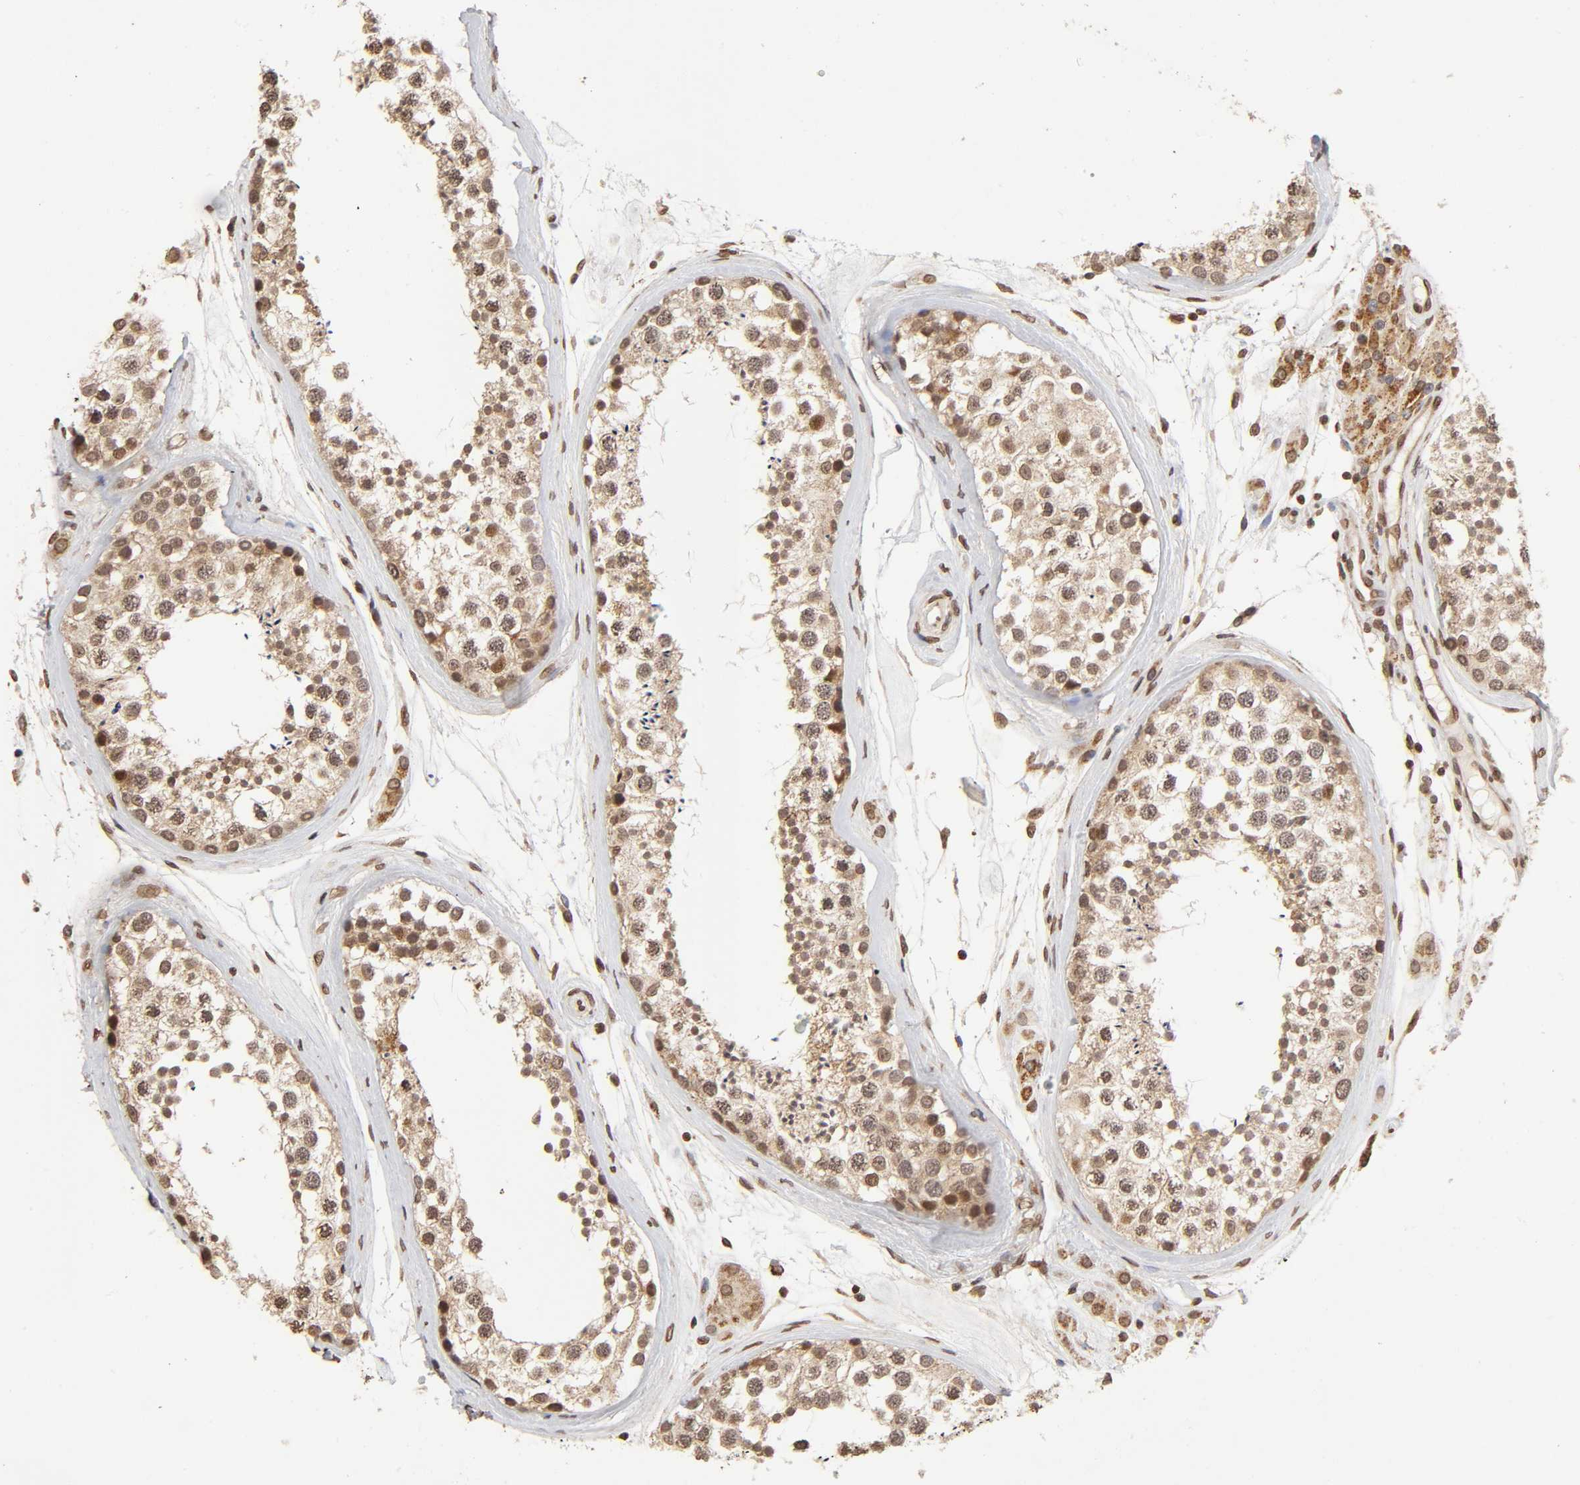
{"staining": {"intensity": "weak", "quantity": ">75%", "location": "cytoplasmic/membranous"}, "tissue": "testis", "cell_type": "Cells in seminiferous ducts", "image_type": "normal", "snomed": [{"axis": "morphology", "description": "Normal tissue, NOS"}, {"axis": "topography", "description": "Testis"}], "caption": "IHC photomicrograph of unremarkable testis: human testis stained using immunohistochemistry displays low levels of weak protein expression localized specifically in the cytoplasmic/membranous of cells in seminiferous ducts, appearing as a cytoplasmic/membranous brown color.", "gene": "MLLT6", "patient": {"sex": "male", "age": 46}}